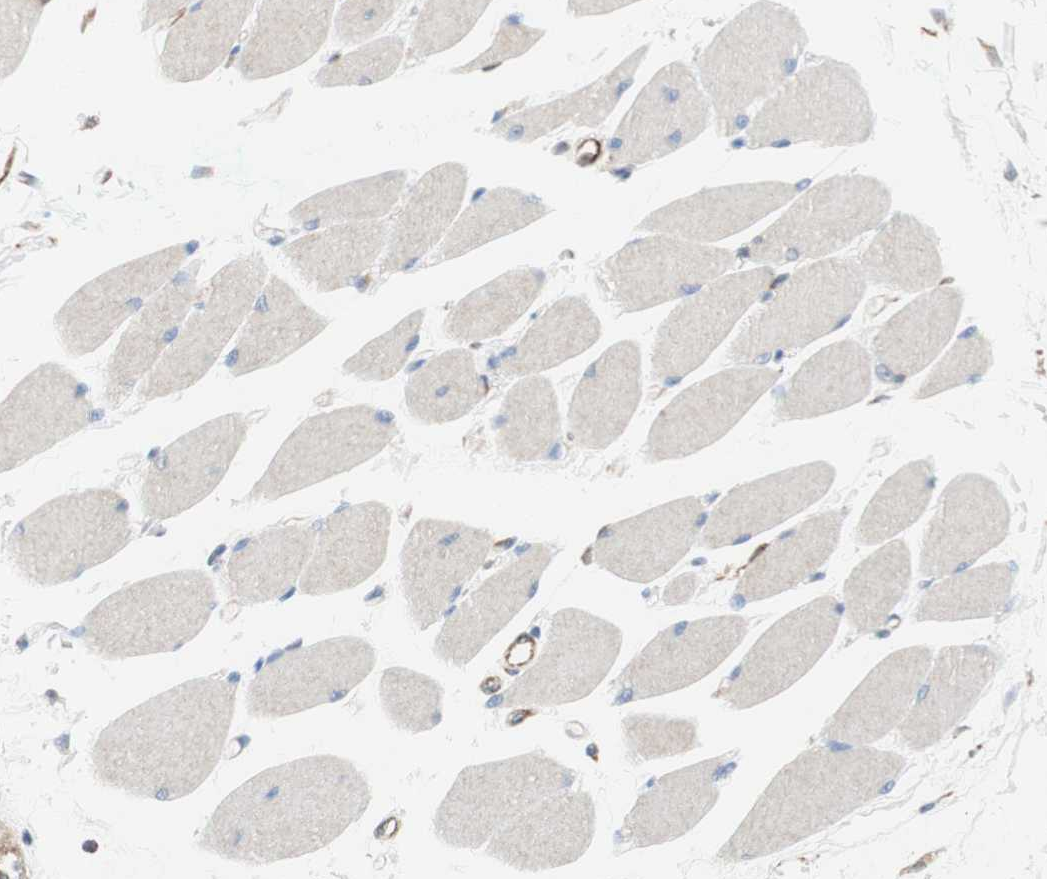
{"staining": {"intensity": "weak", "quantity": ">75%", "location": "cytoplasmic/membranous"}, "tissue": "skeletal muscle", "cell_type": "Myocytes", "image_type": "normal", "snomed": [{"axis": "morphology", "description": "Normal tissue, NOS"}, {"axis": "topography", "description": "Skeletal muscle"}, {"axis": "topography", "description": "Oral tissue"}, {"axis": "topography", "description": "Peripheral nerve tissue"}], "caption": "Protein staining of normal skeletal muscle shows weak cytoplasmic/membranous expression in approximately >75% of myocytes. (brown staining indicates protein expression, while blue staining denotes nuclei).", "gene": "POU2AF1", "patient": {"sex": "female", "age": 84}}